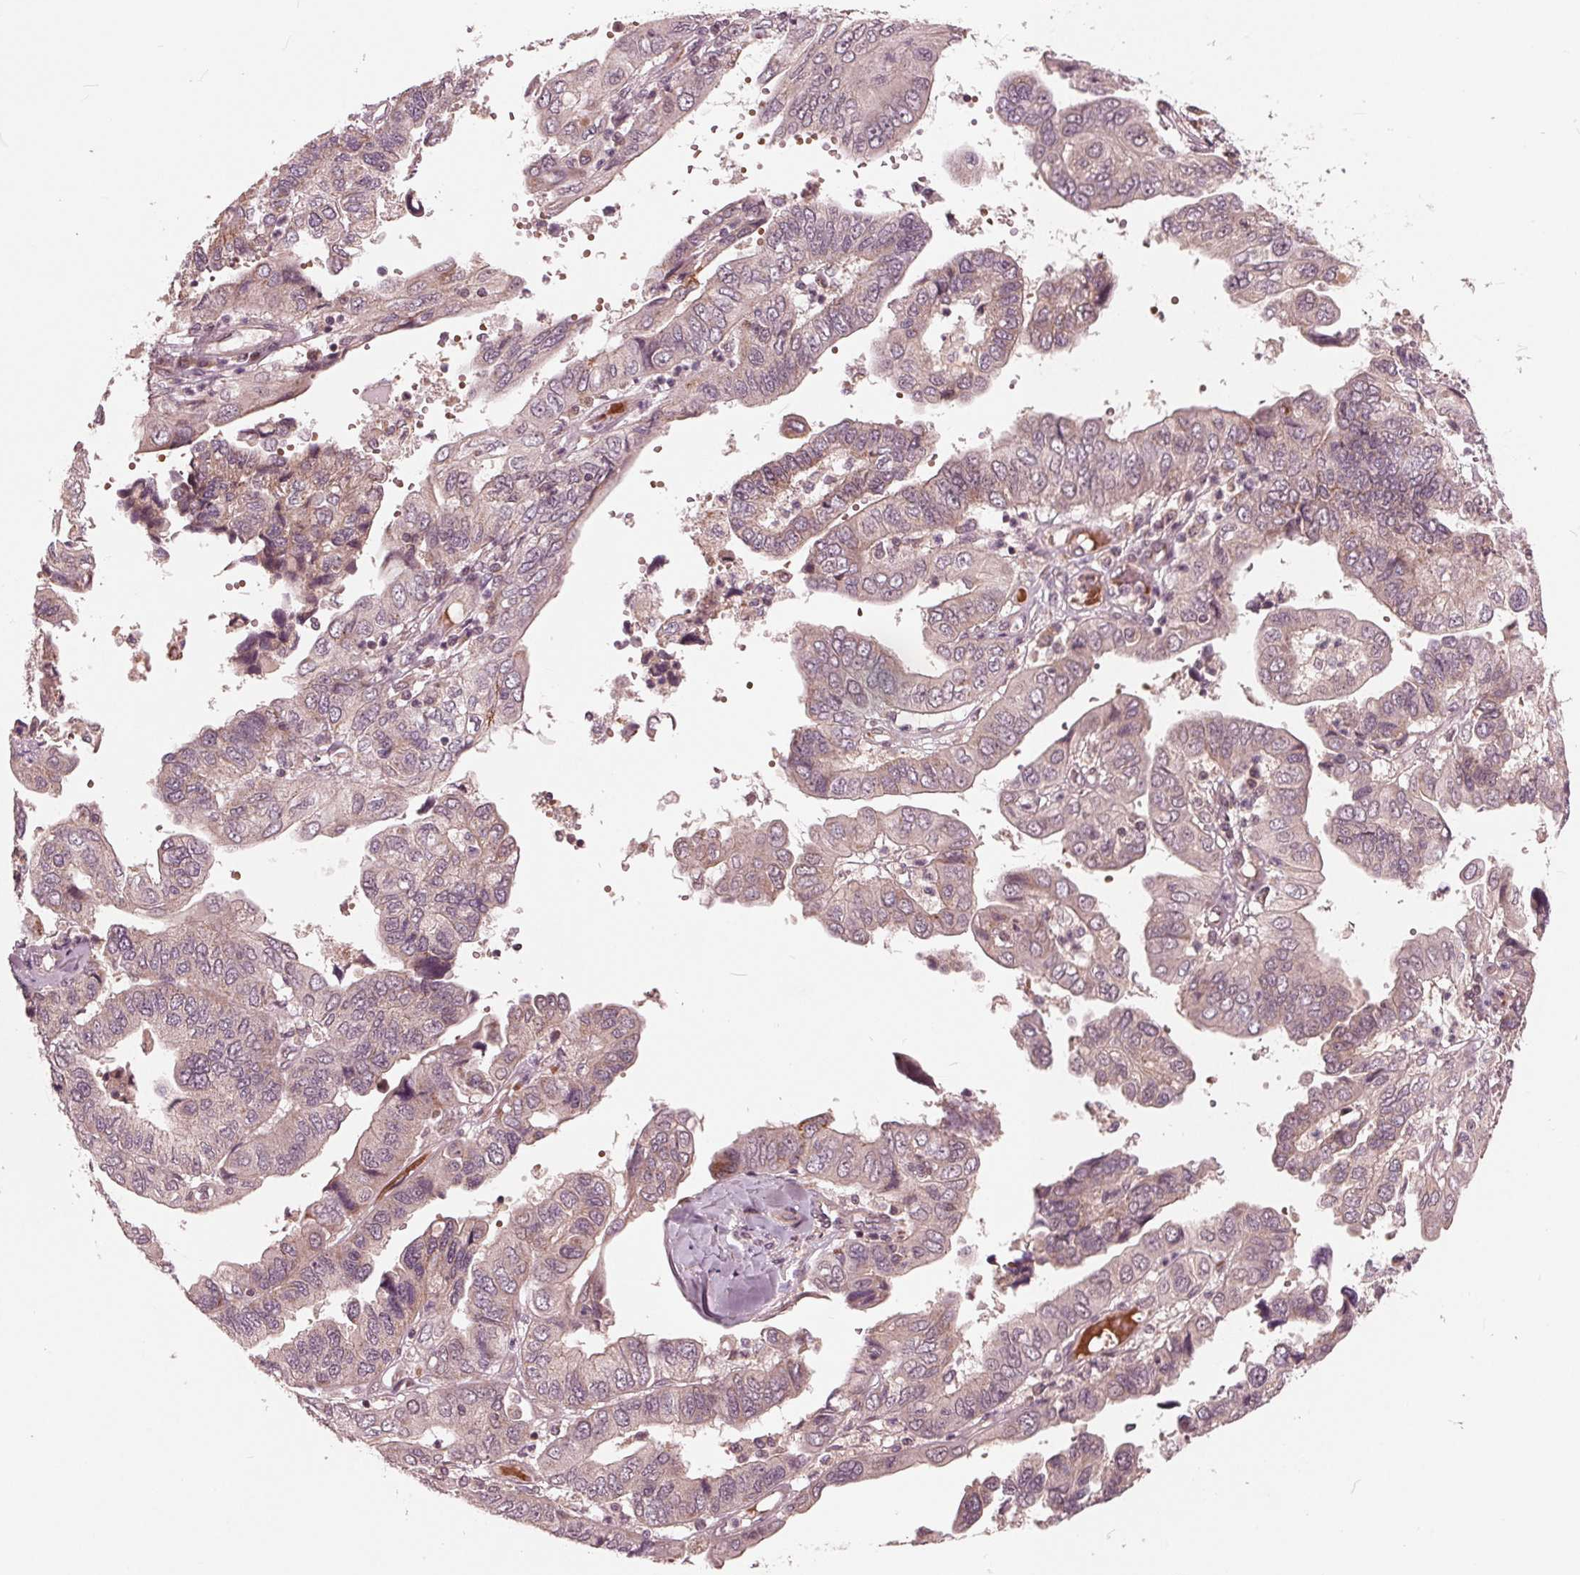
{"staining": {"intensity": "weak", "quantity": ">75%", "location": "cytoplasmic/membranous"}, "tissue": "ovarian cancer", "cell_type": "Tumor cells", "image_type": "cancer", "snomed": [{"axis": "morphology", "description": "Cystadenocarcinoma, serous, NOS"}, {"axis": "topography", "description": "Ovary"}], "caption": "This photomicrograph exhibits ovarian cancer stained with immunohistochemistry to label a protein in brown. The cytoplasmic/membranous of tumor cells show weak positivity for the protein. Nuclei are counter-stained blue.", "gene": "UBALD1", "patient": {"sex": "female", "age": 79}}